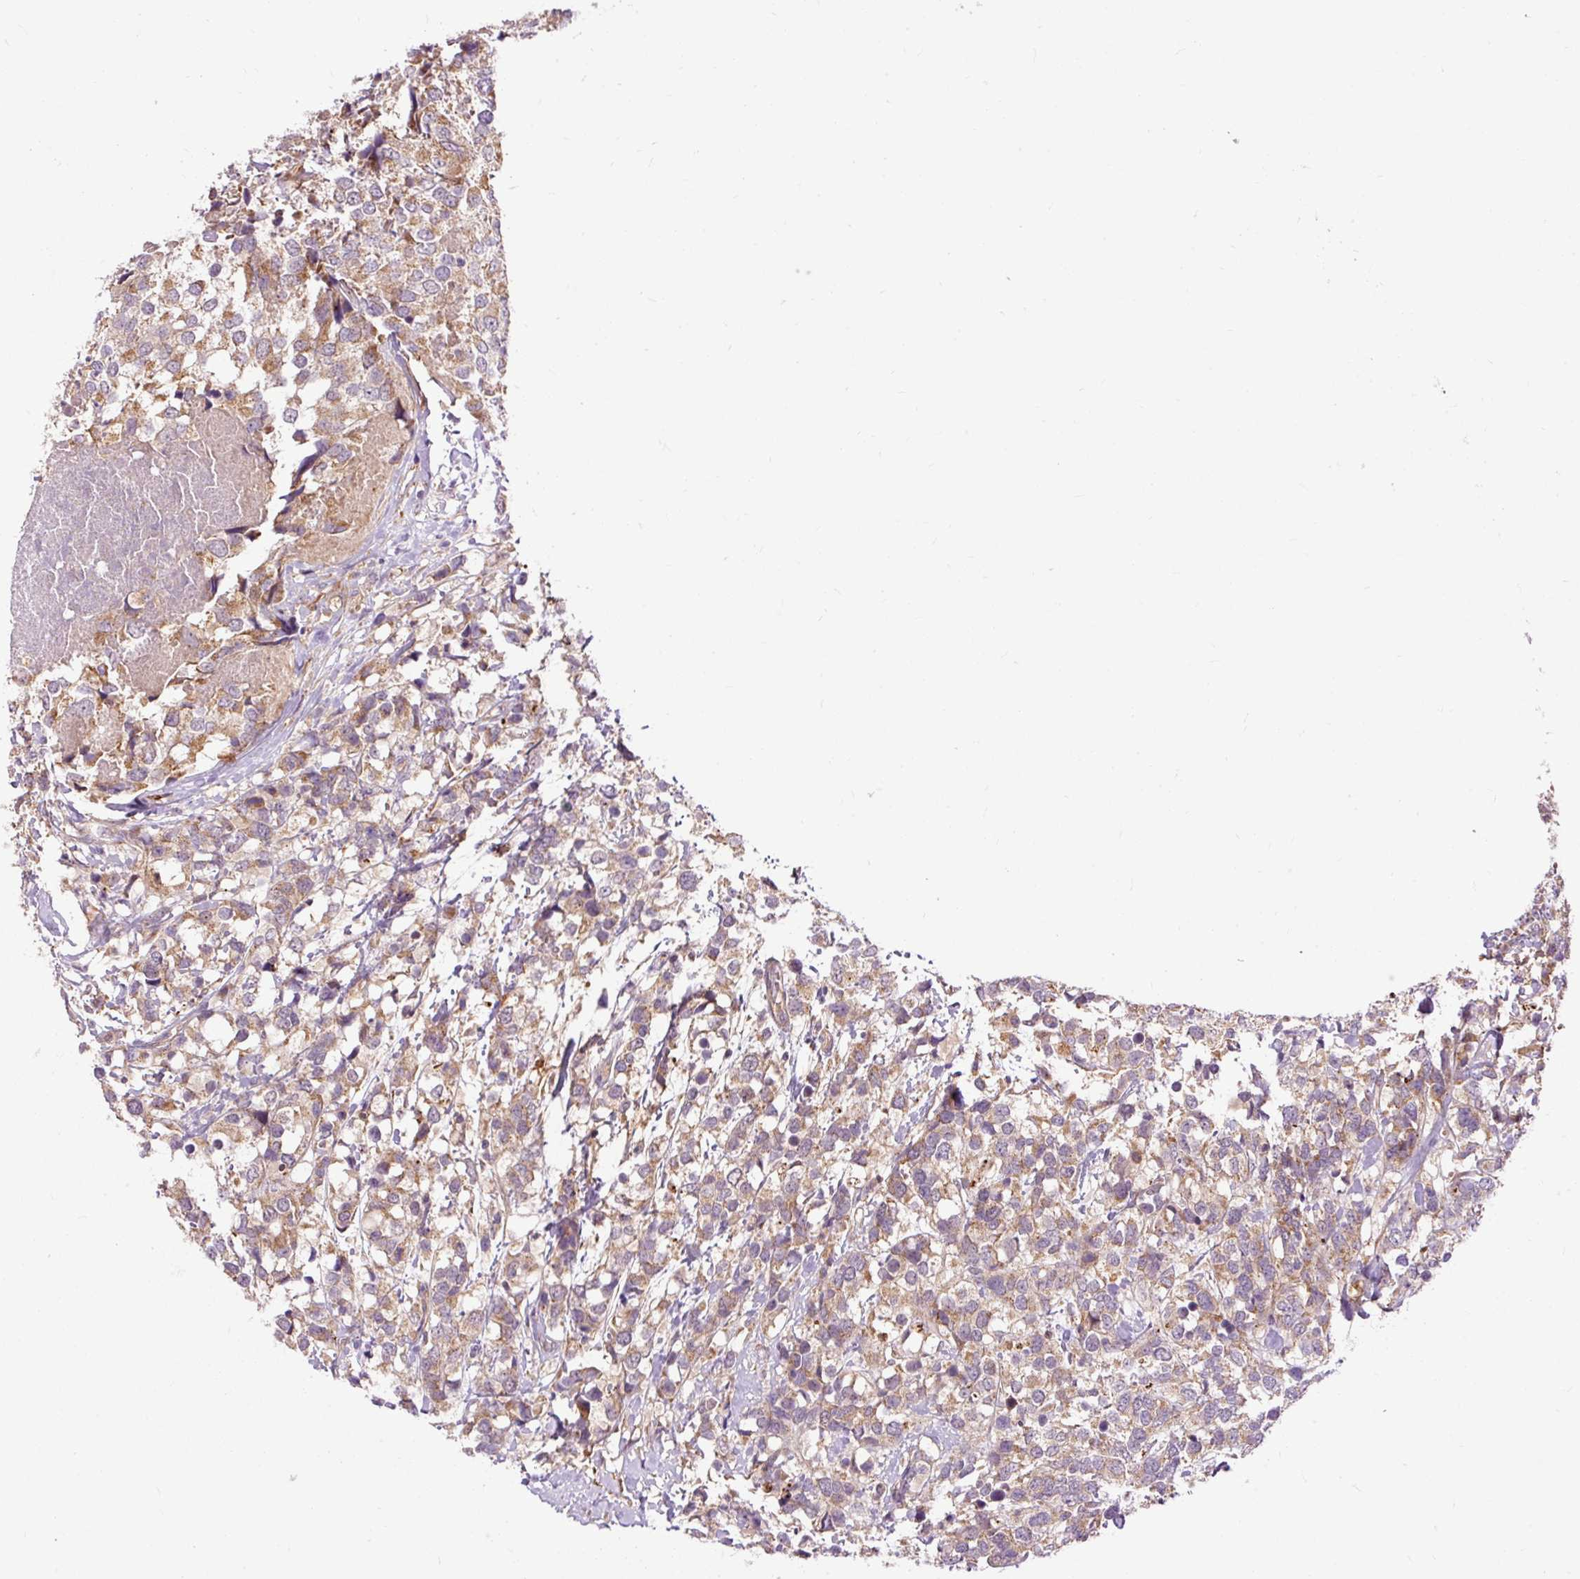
{"staining": {"intensity": "moderate", "quantity": ">75%", "location": "cytoplasmic/membranous"}, "tissue": "breast cancer", "cell_type": "Tumor cells", "image_type": "cancer", "snomed": [{"axis": "morphology", "description": "Lobular carcinoma"}, {"axis": "topography", "description": "Breast"}], "caption": "IHC photomicrograph of neoplastic tissue: human breast cancer stained using immunohistochemistry demonstrates medium levels of moderate protein expression localized specifically in the cytoplasmic/membranous of tumor cells, appearing as a cytoplasmic/membranous brown color.", "gene": "RIPOR3", "patient": {"sex": "female", "age": 59}}